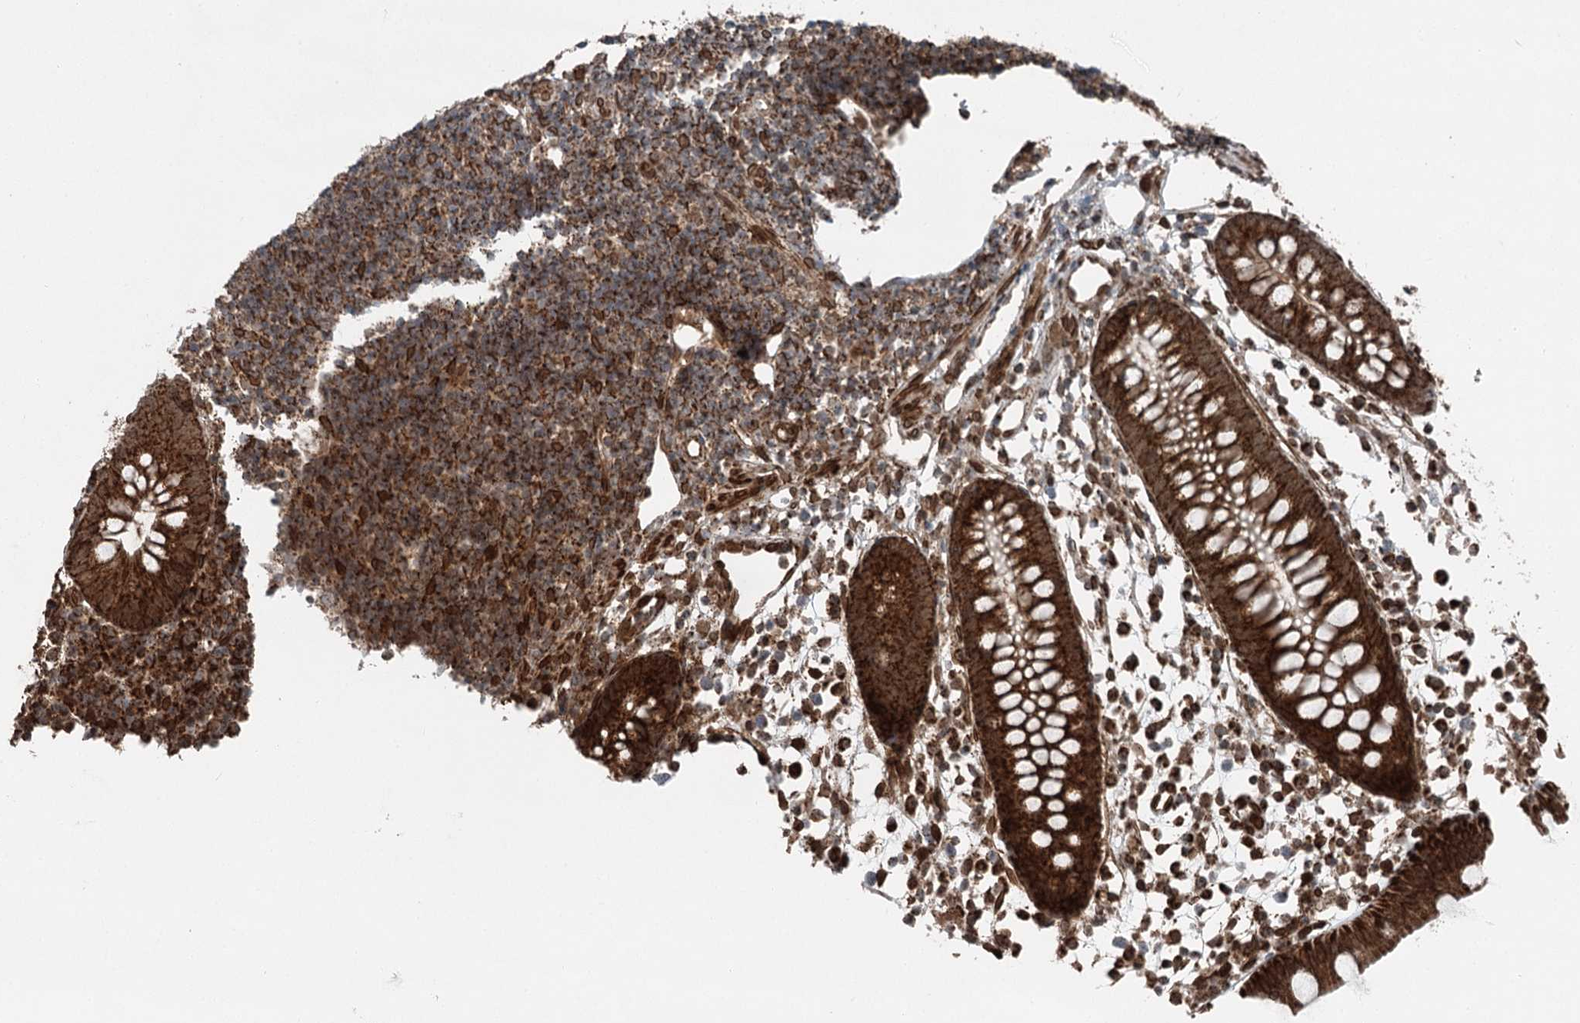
{"staining": {"intensity": "strong", "quantity": ">75%", "location": "cytoplasmic/membranous"}, "tissue": "appendix", "cell_type": "Glandular cells", "image_type": "normal", "snomed": [{"axis": "morphology", "description": "Normal tissue, NOS"}, {"axis": "topography", "description": "Appendix"}], "caption": "Strong cytoplasmic/membranous protein positivity is present in about >75% of glandular cells in appendix. (DAB (3,3'-diaminobenzidine) = brown stain, brightfield microscopy at high magnification).", "gene": "BCKDHA", "patient": {"sex": "female", "age": 20}}